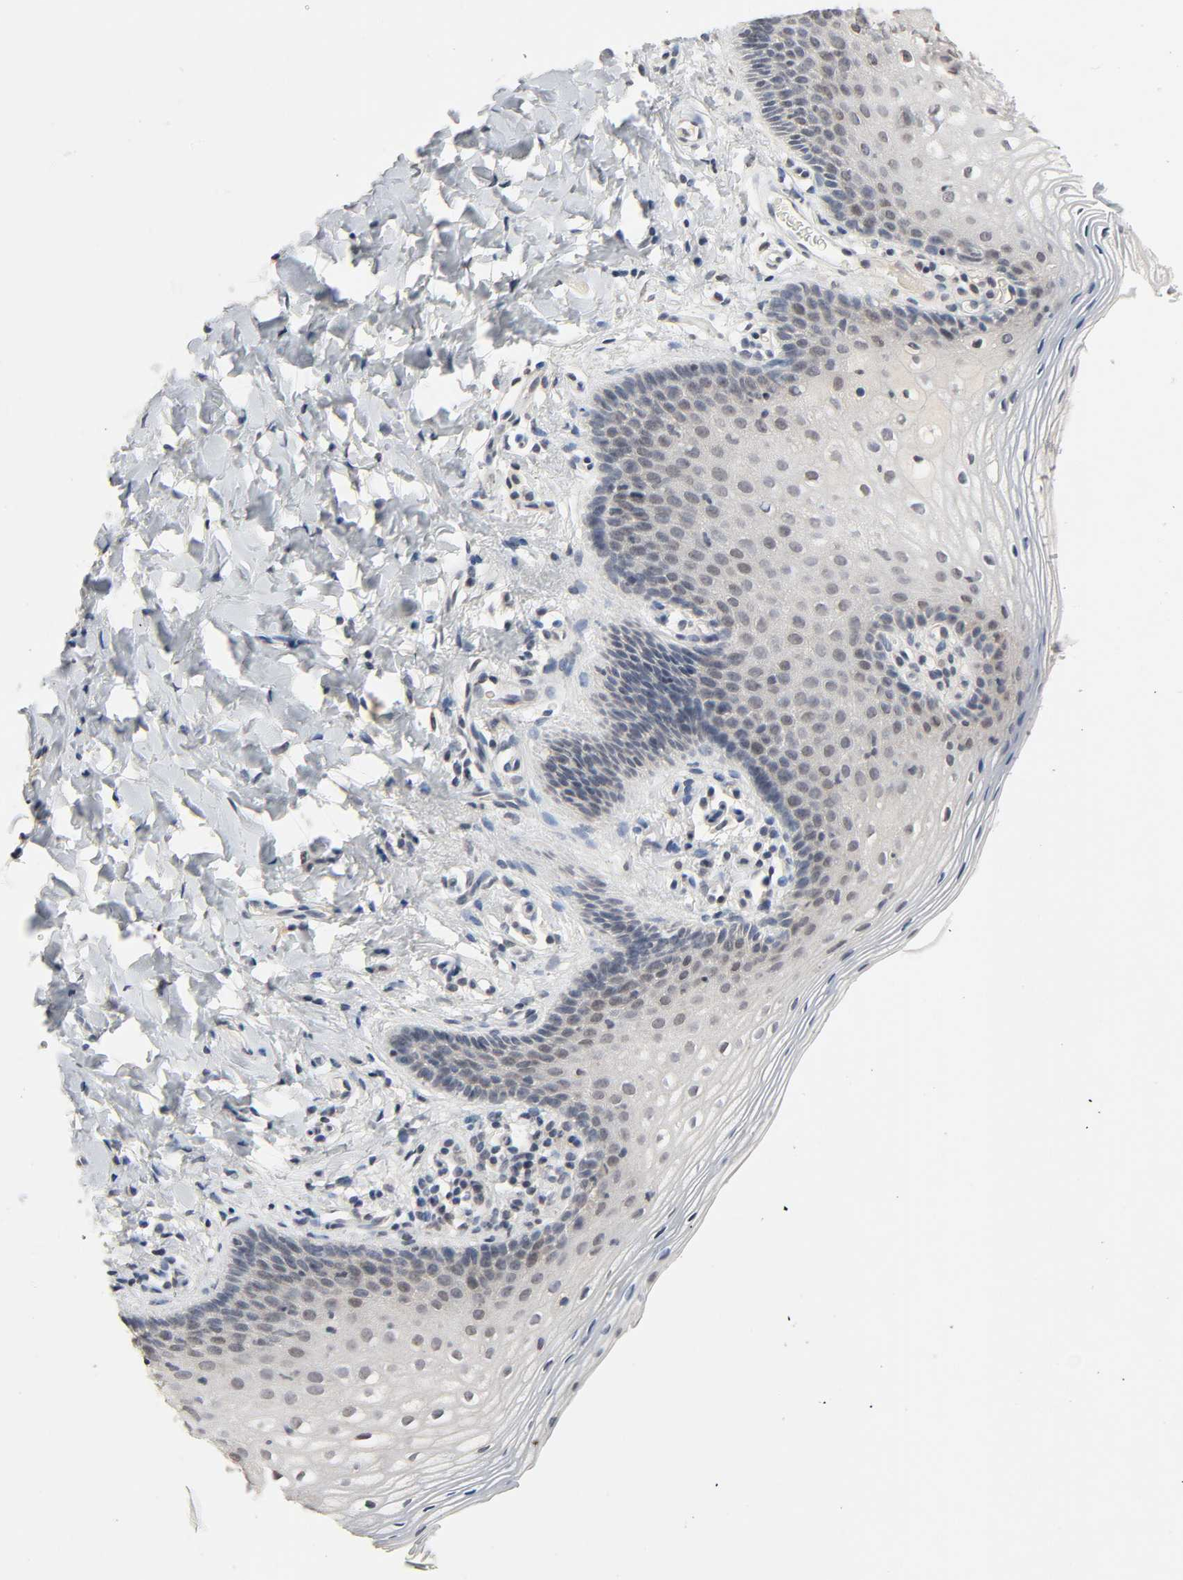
{"staining": {"intensity": "weak", "quantity": "<25%", "location": "cytoplasmic/membranous,nuclear"}, "tissue": "vagina", "cell_type": "Squamous epithelial cells", "image_type": "normal", "snomed": [{"axis": "morphology", "description": "Normal tissue, NOS"}, {"axis": "topography", "description": "Vagina"}], "caption": "Immunohistochemistry photomicrograph of normal vagina: human vagina stained with DAB (3,3'-diaminobenzidine) displays no significant protein positivity in squamous epithelial cells. (DAB (3,3'-diaminobenzidine) immunohistochemistry (IHC) visualized using brightfield microscopy, high magnification).", "gene": "MAPKAPK5", "patient": {"sex": "female", "age": 55}}